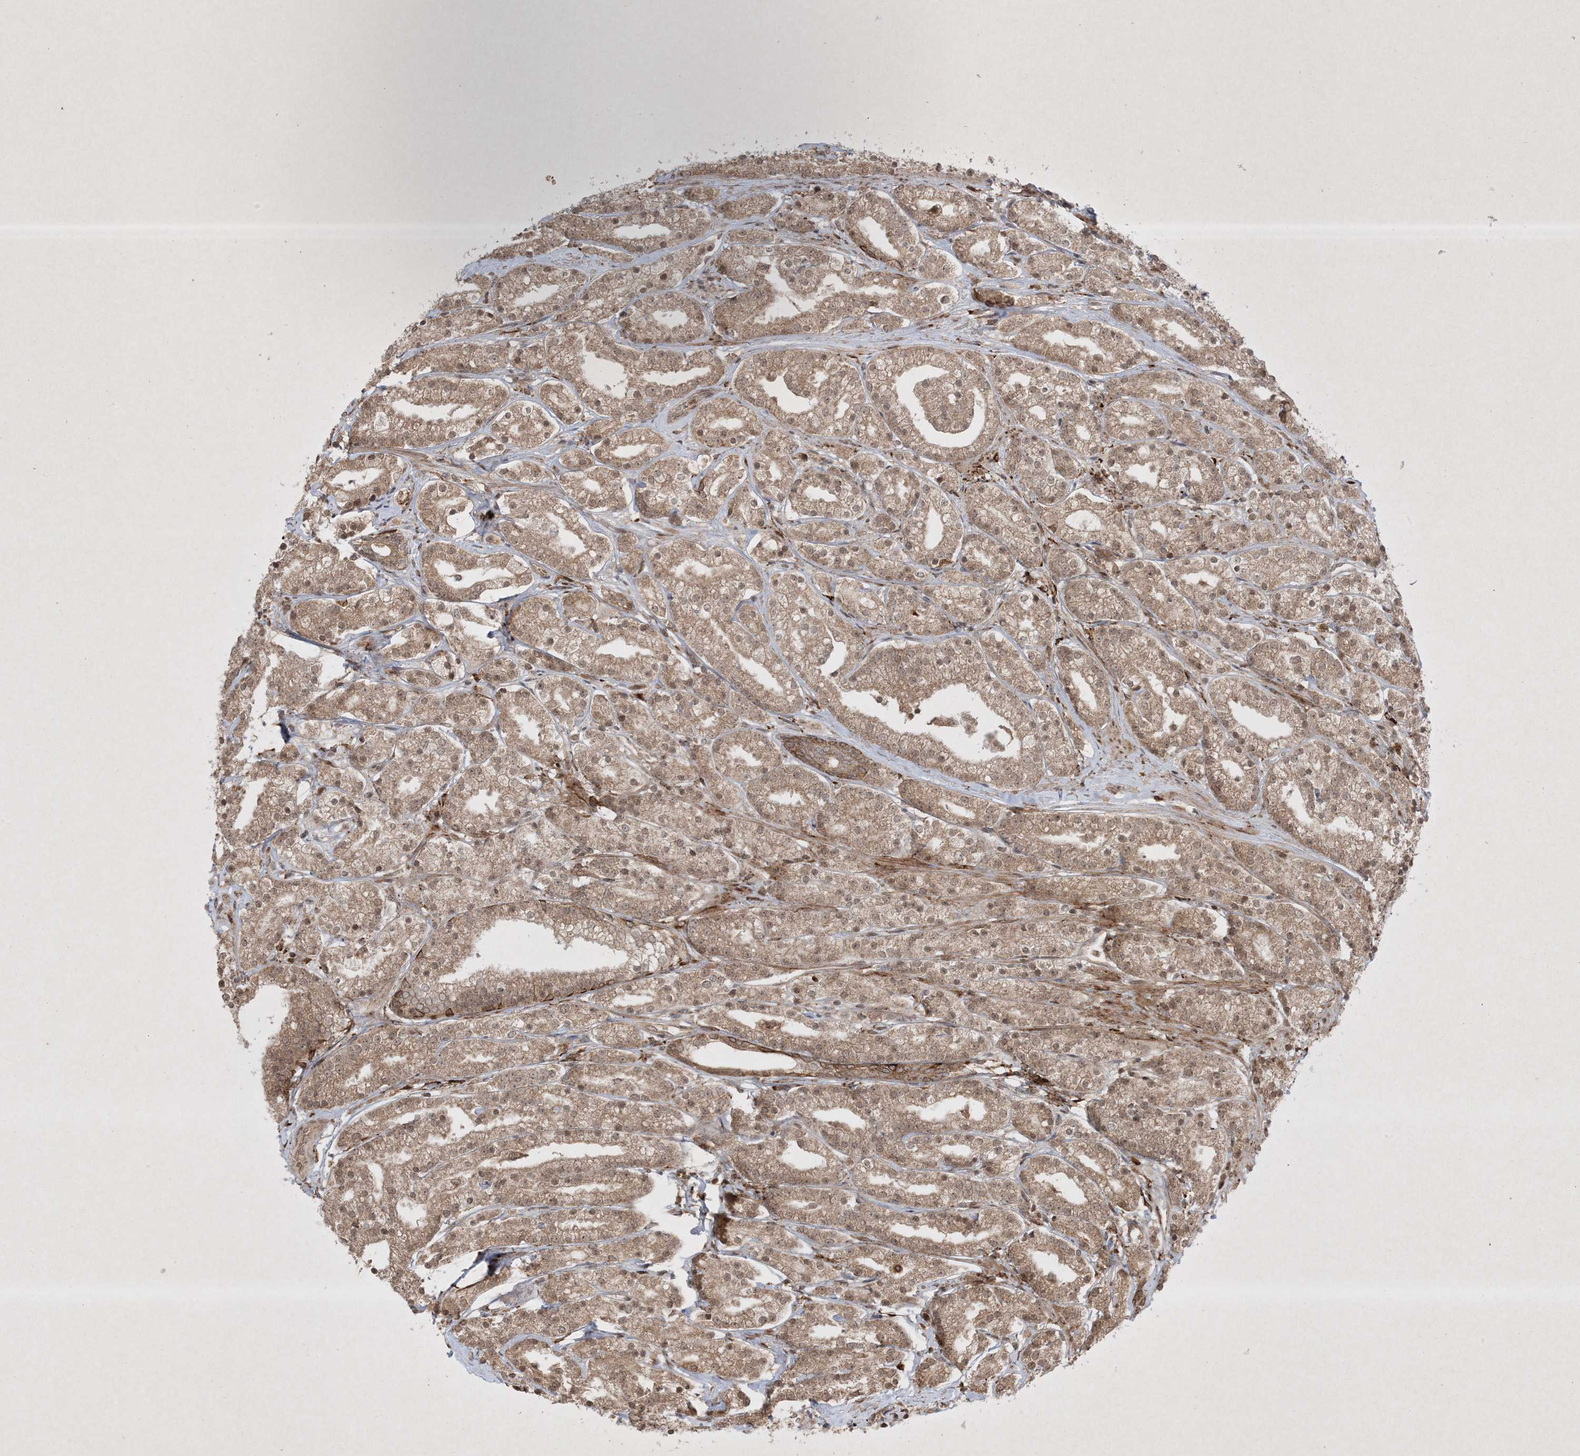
{"staining": {"intensity": "weak", "quantity": ">75%", "location": "cytoplasmic/membranous,nuclear"}, "tissue": "prostate cancer", "cell_type": "Tumor cells", "image_type": "cancer", "snomed": [{"axis": "morphology", "description": "Adenocarcinoma, High grade"}, {"axis": "topography", "description": "Prostate"}], "caption": "Weak cytoplasmic/membranous and nuclear staining is present in about >75% of tumor cells in prostate high-grade adenocarcinoma.", "gene": "PTK6", "patient": {"sex": "male", "age": 69}}